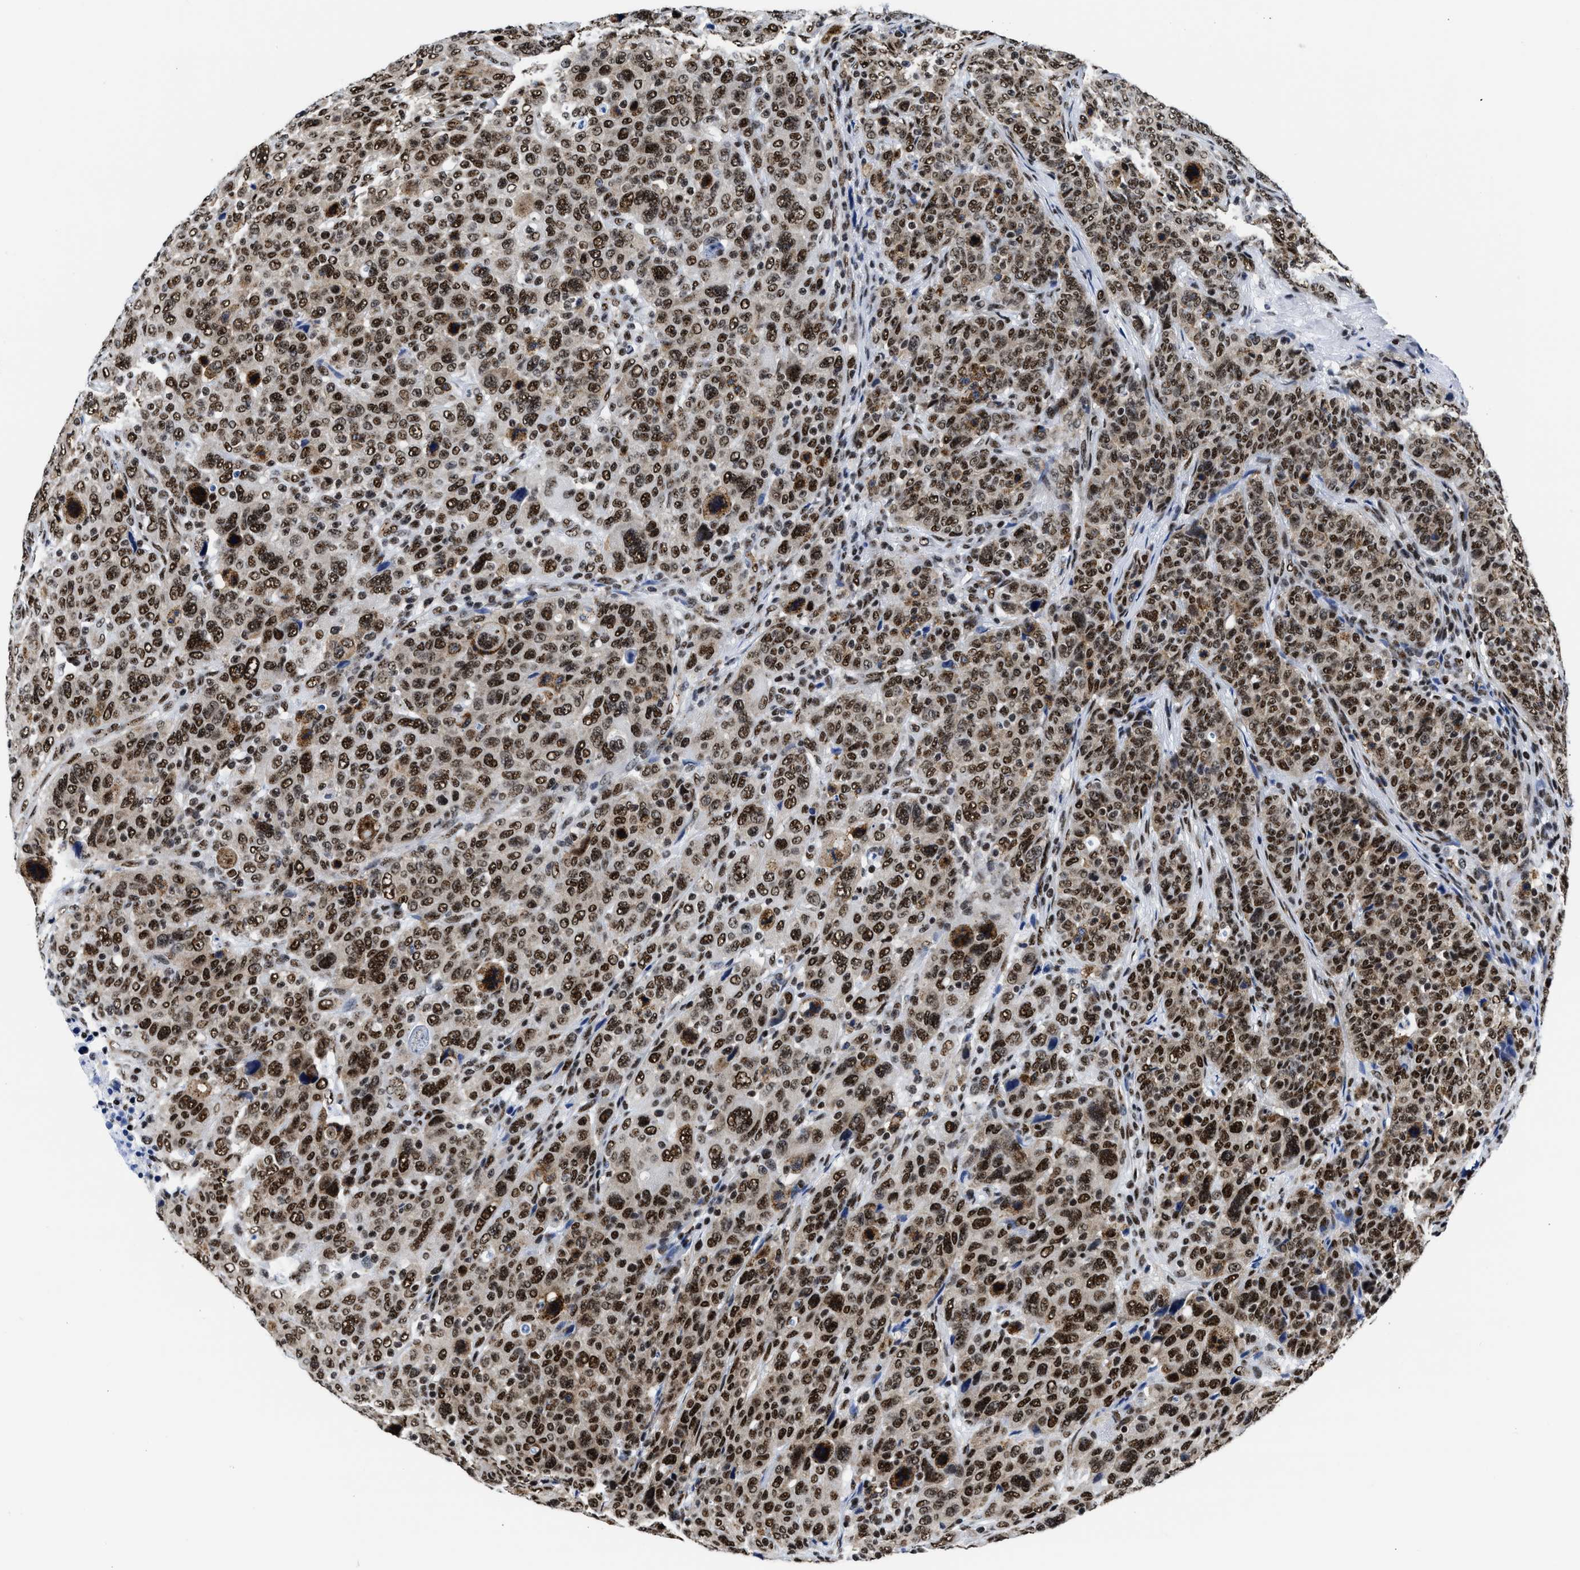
{"staining": {"intensity": "strong", "quantity": ">75%", "location": "nuclear"}, "tissue": "breast cancer", "cell_type": "Tumor cells", "image_type": "cancer", "snomed": [{"axis": "morphology", "description": "Duct carcinoma"}, {"axis": "topography", "description": "Breast"}], "caption": "Protein staining of intraductal carcinoma (breast) tissue shows strong nuclear staining in about >75% of tumor cells.", "gene": "RBM8A", "patient": {"sex": "female", "age": 37}}